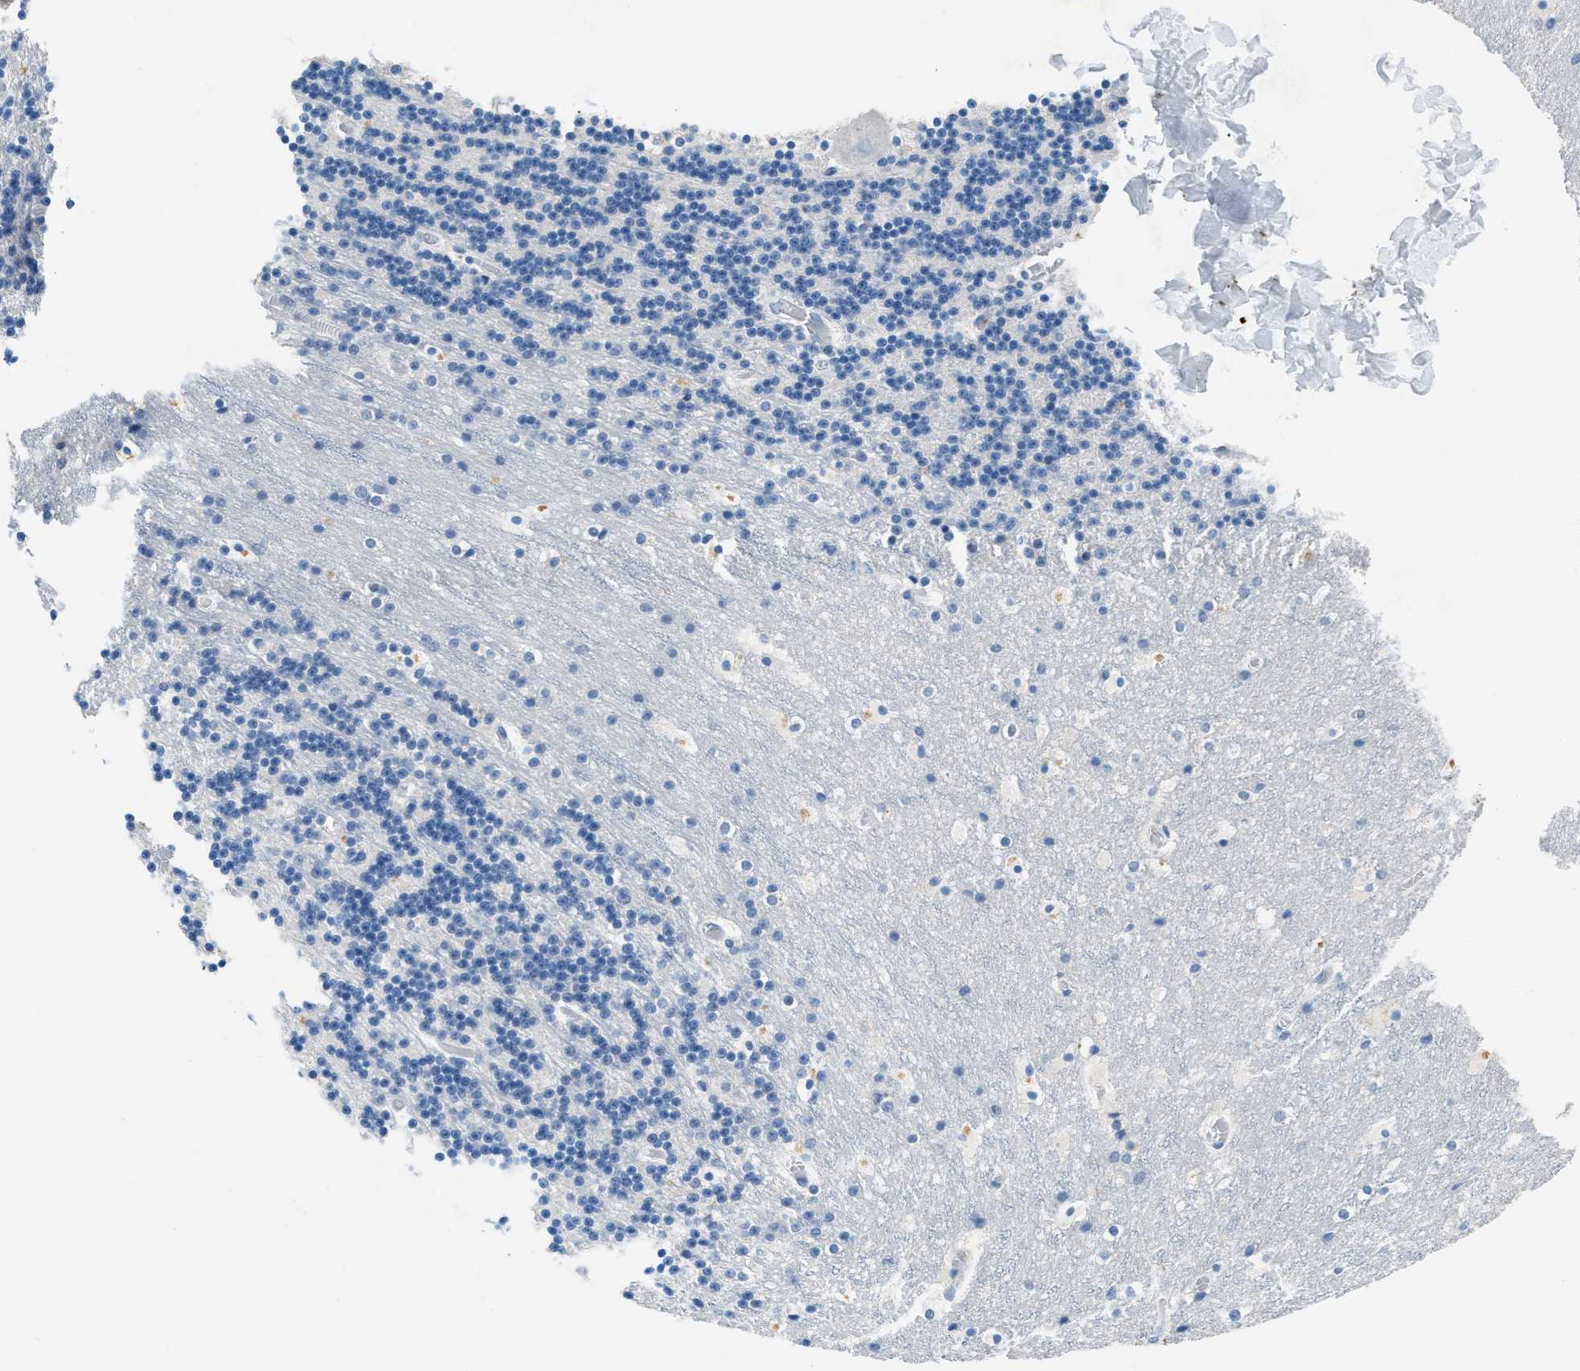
{"staining": {"intensity": "negative", "quantity": "none", "location": "none"}, "tissue": "cerebellum", "cell_type": "Cells in granular layer", "image_type": "normal", "snomed": [{"axis": "morphology", "description": "Normal tissue, NOS"}, {"axis": "topography", "description": "Cerebellum"}], "caption": "Immunohistochemistry (IHC) histopathology image of benign human cerebellum stained for a protein (brown), which displays no expression in cells in granular layer. (DAB (3,3'-diaminobenzidine) immunohistochemistry, high magnification).", "gene": "CFAP20", "patient": {"sex": "male", "age": 45}}